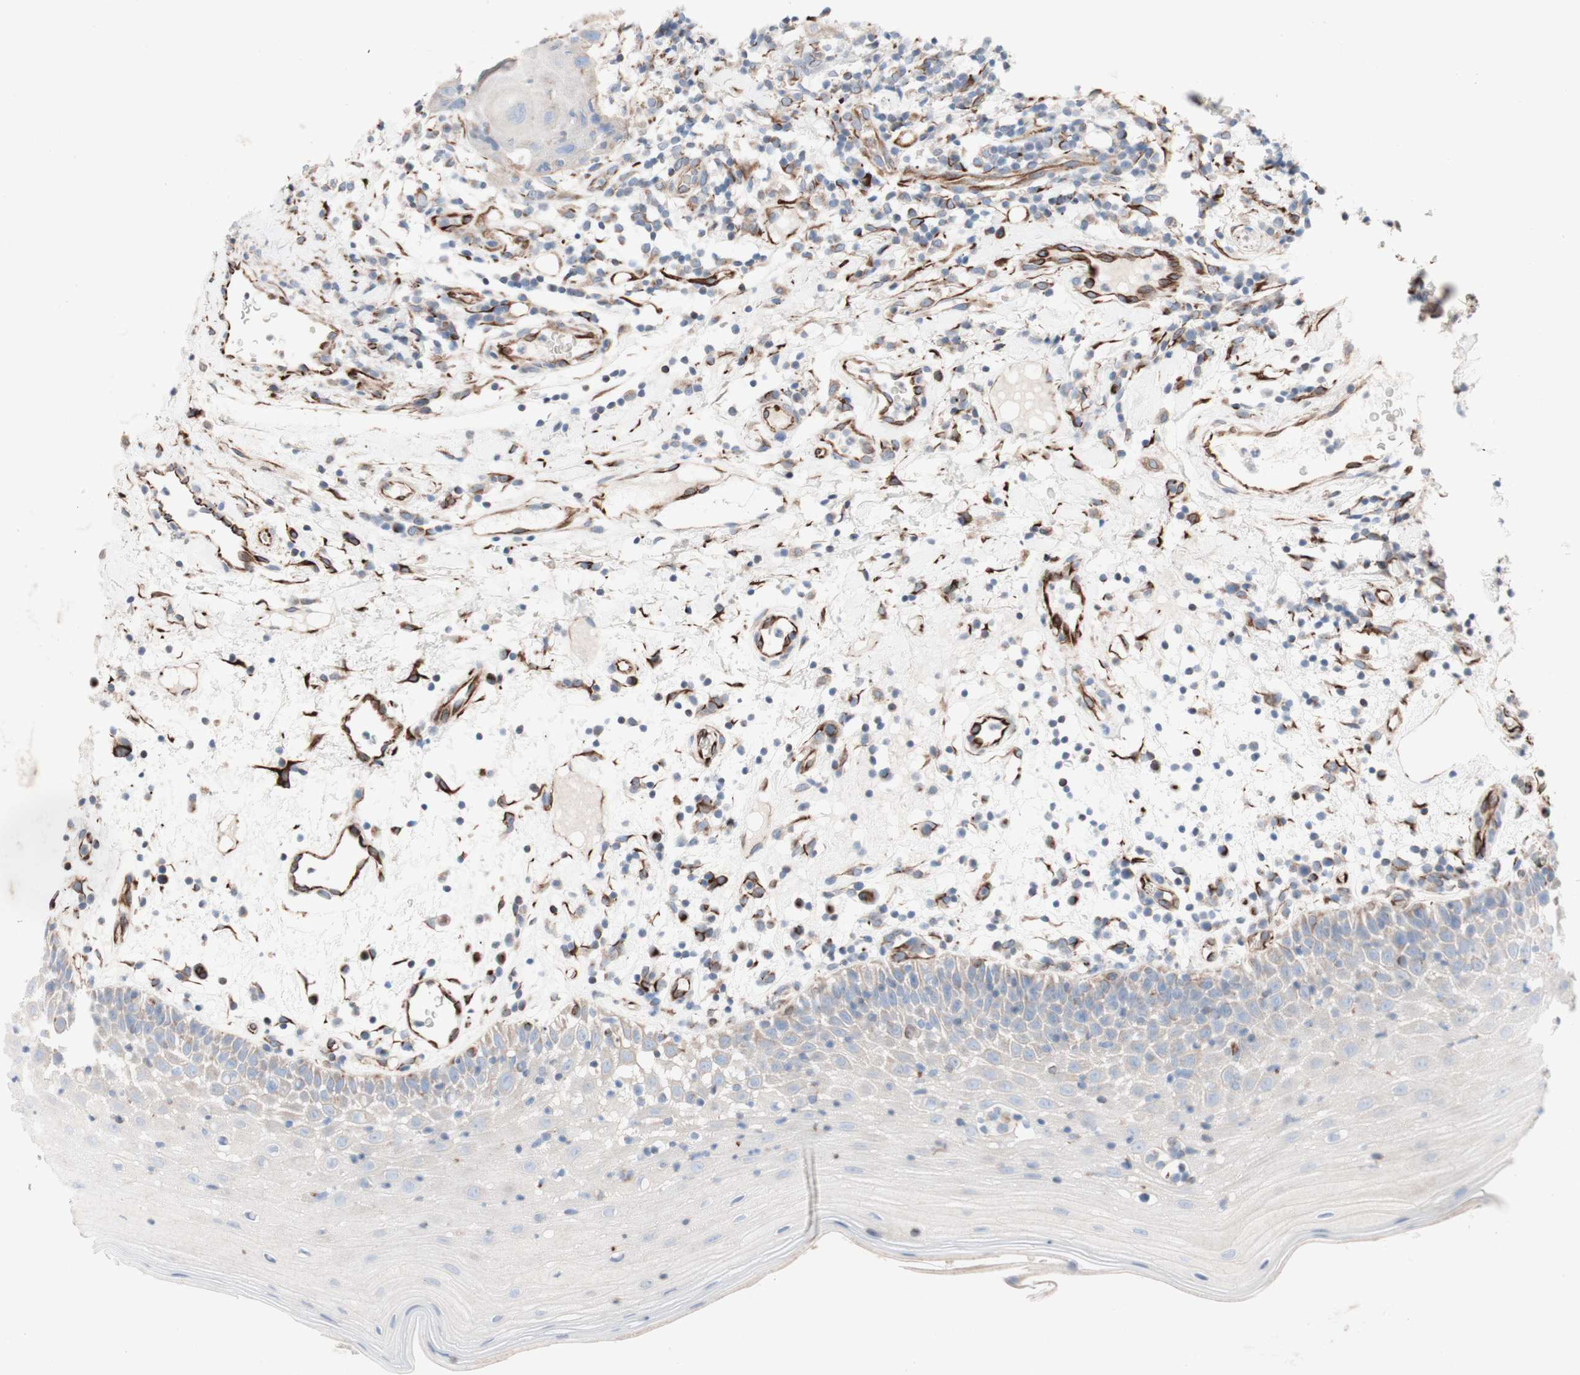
{"staining": {"intensity": "weak", "quantity": "<25%", "location": "cytoplasmic/membranous"}, "tissue": "oral mucosa", "cell_type": "Squamous epithelial cells", "image_type": "normal", "snomed": [{"axis": "morphology", "description": "Normal tissue, NOS"}, {"axis": "morphology", "description": "Squamous cell carcinoma, NOS"}, {"axis": "topography", "description": "Skeletal muscle"}, {"axis": "topography", "description": "Oral tissue"}], "caption": "Immunohistochemistry (IHC) photomicrograph of benign oral mucosa stained for a protein (brown), which displays no expression in squamous epithelial cells. The staining is performed using DAB (3,3'-diaminobenzidine) brown chromogen with nuclei counter-stained in using hematoxylin.", "gene": "AGPAT5", "patient": {"sex": "male", "age": 71}}